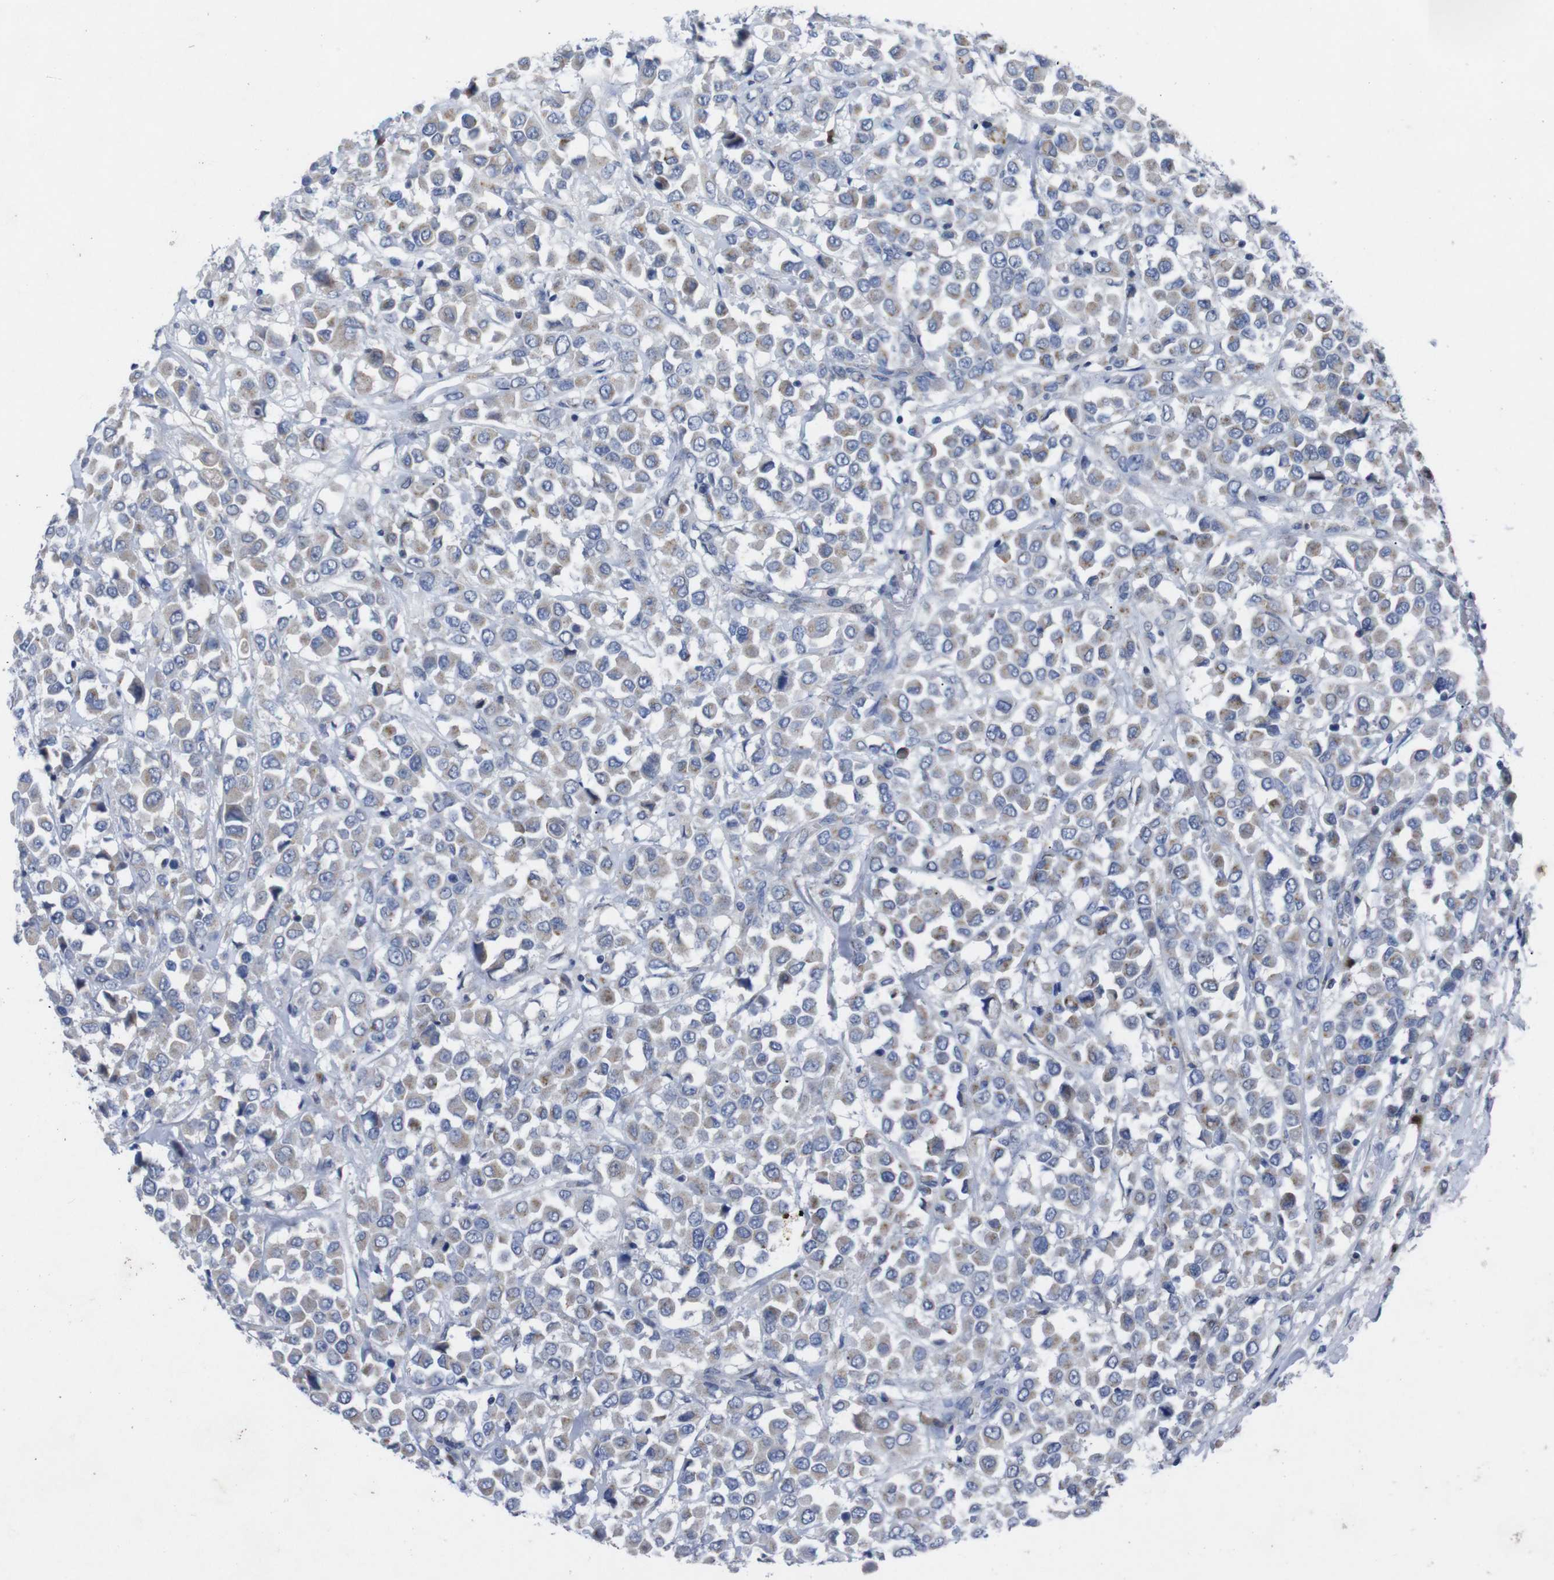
{"staining": {"intensity": "weak", "quantity": "25%-75%", "location": "cytoplasmic/membranous"}, "tissue": "breast cancer", "cell_type": "Tumor cells", "image_type": "cancer", "snomed": [{"axis": "morphology", "description": "Duct carcinoma"}, {"axis": "topography", "description": "Breast"}], "caption": "Immunohistochemical staining of human breast intraductal carcinoma reveals low levels of weak cytoplasmic/membranous positivity in approximately 25%-75% of tumor cells. (brown staining indicates protein expression, while blue staining denotes nuclei).", "gene": "IRF4", "patient": {"sex": "female", "age": 61}}